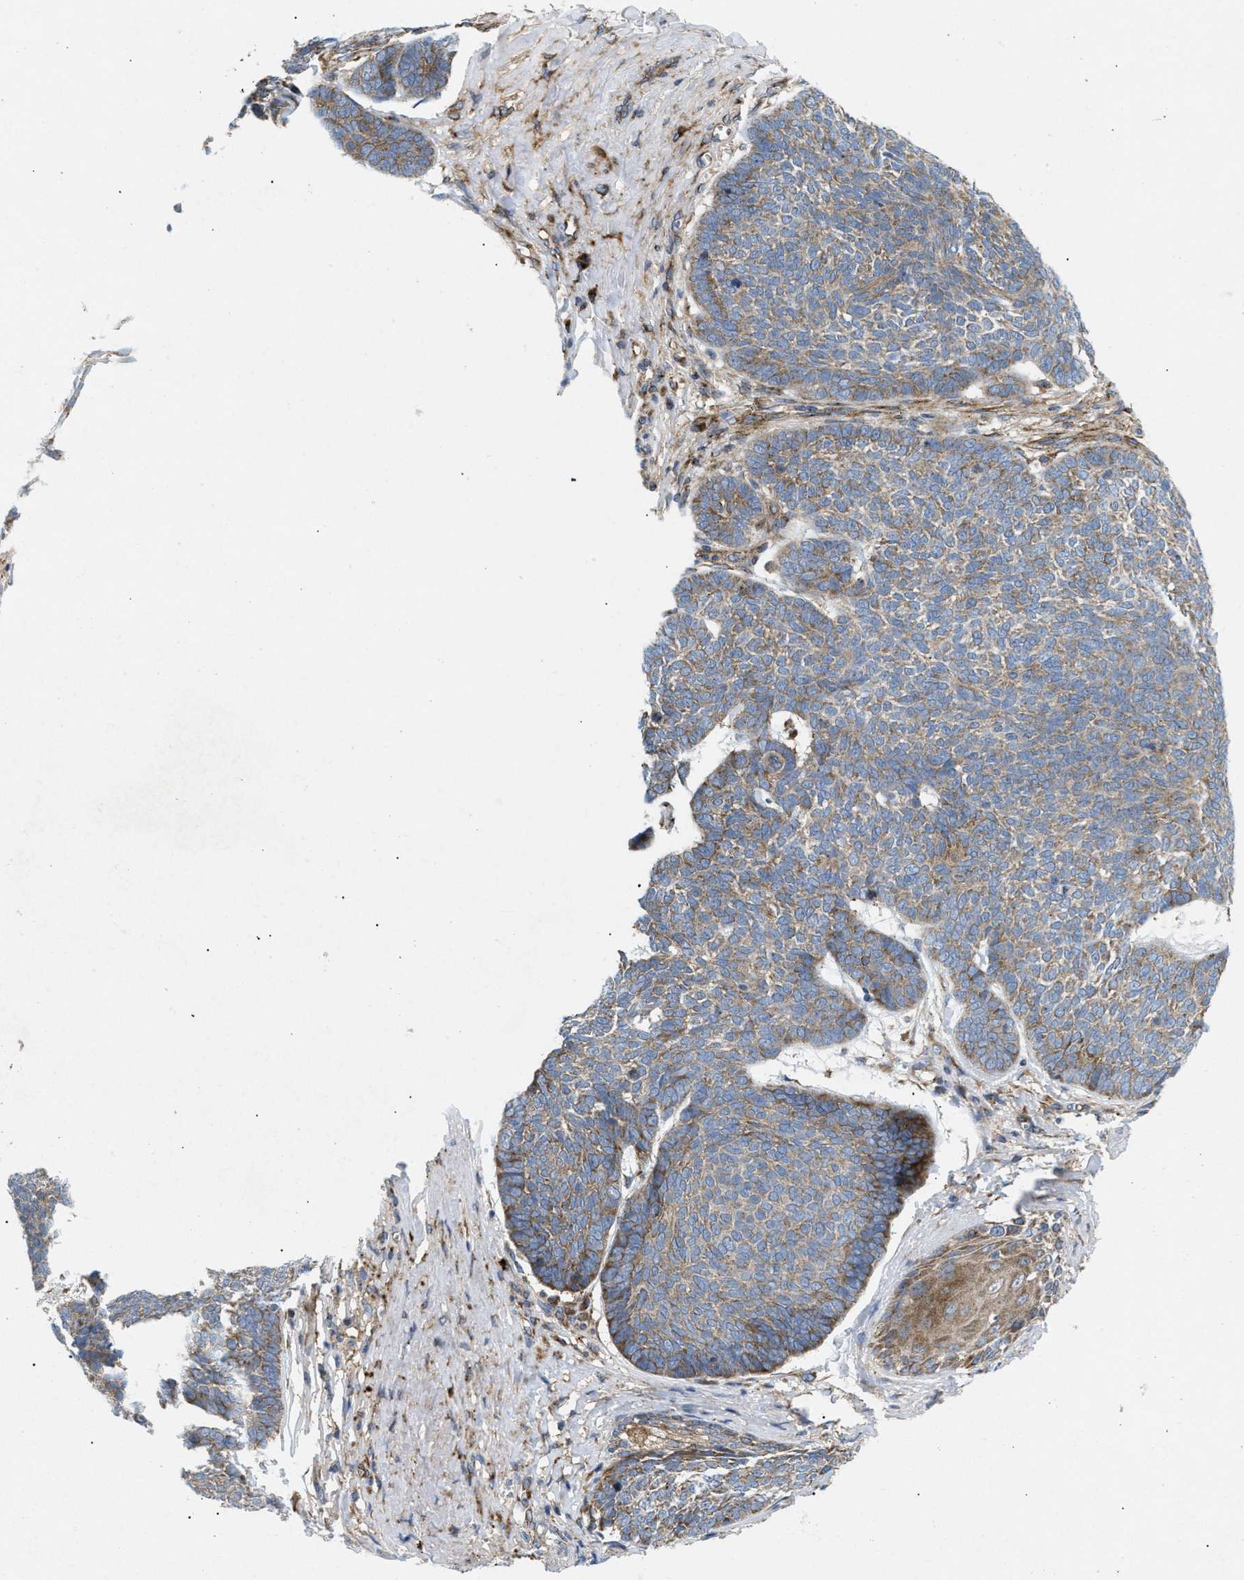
{"staining": {"intensity": "moderate", "quantity": ">75%", "location": "cytoplasmic/membranous"}, "tissue": "skin cancer", "cell_type": "Tumor cells", "image_type": "cancer", "snomed": [{"axis": "morphology", "description": "Basal cell carcinoma"}, {"axis": "topography", "description": "Skin"}], "caption": "Skin cancer (basal cell carcinoma) stained with a protein marker exhibits moderate staining in tumor cells.", "gene": "DCTN4", "patient": {"sex": "male", "age": 84}}